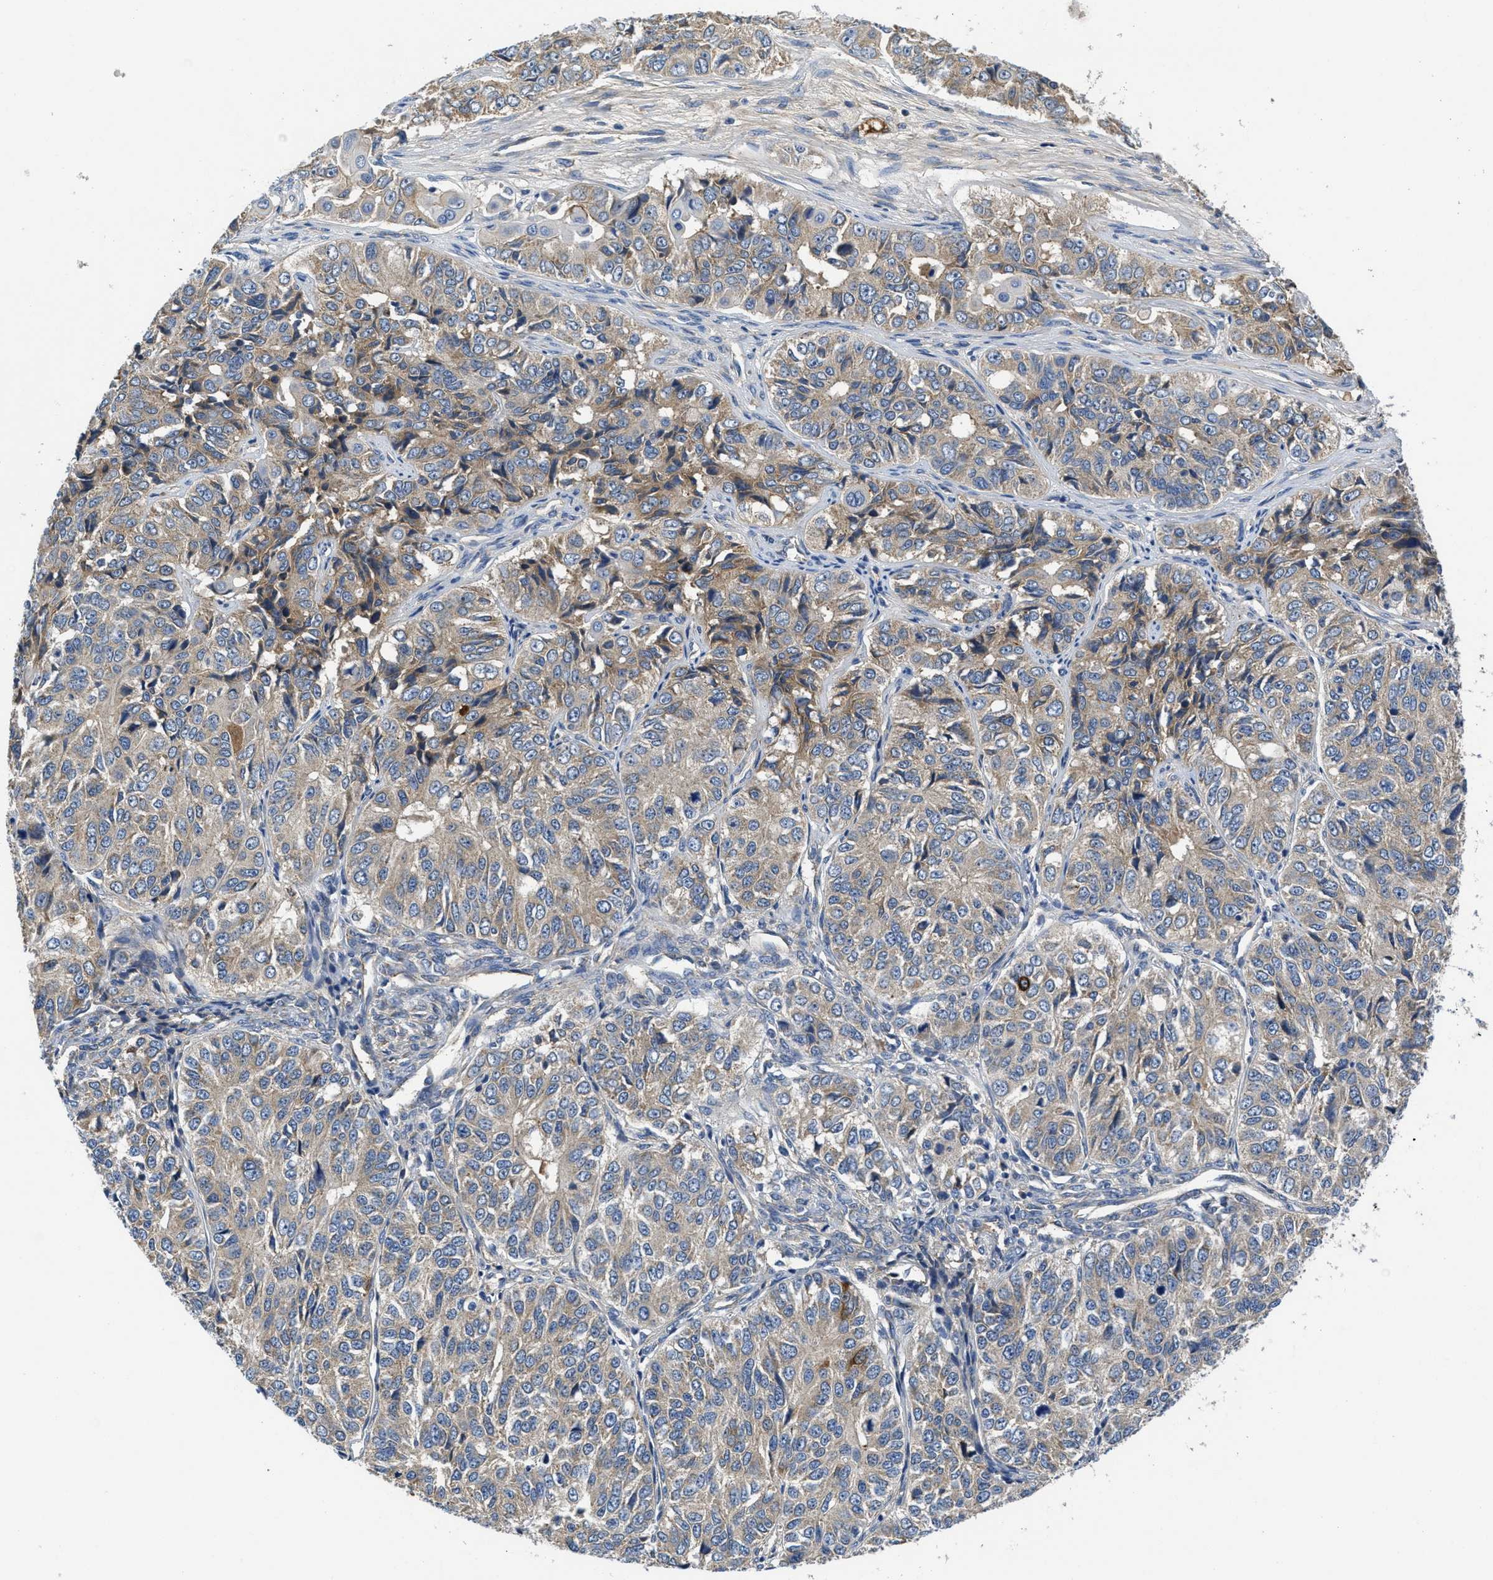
{"staining": {"intensity": "weak", "quantity": ">75%", "location": "cytoplasmic/membranous"}, "tissue": "ovarian cancer", "cell_type": "Tumor cells", "image_type": "cancer", "snomed": [{"axis": "morphology", "description": "Carcinoma, endometroid"}, {"axis": "topography", "description": "Ovary"}], "caption": "Immunohistochemical staining of ovarian endometroid carcinoma demonstrates low levels of weak cytoplasmic/membranous protein expression in approximately >75% of tumor cells.", "gene": "GALK1", "patient": {"sex": "female", "age": 51}}